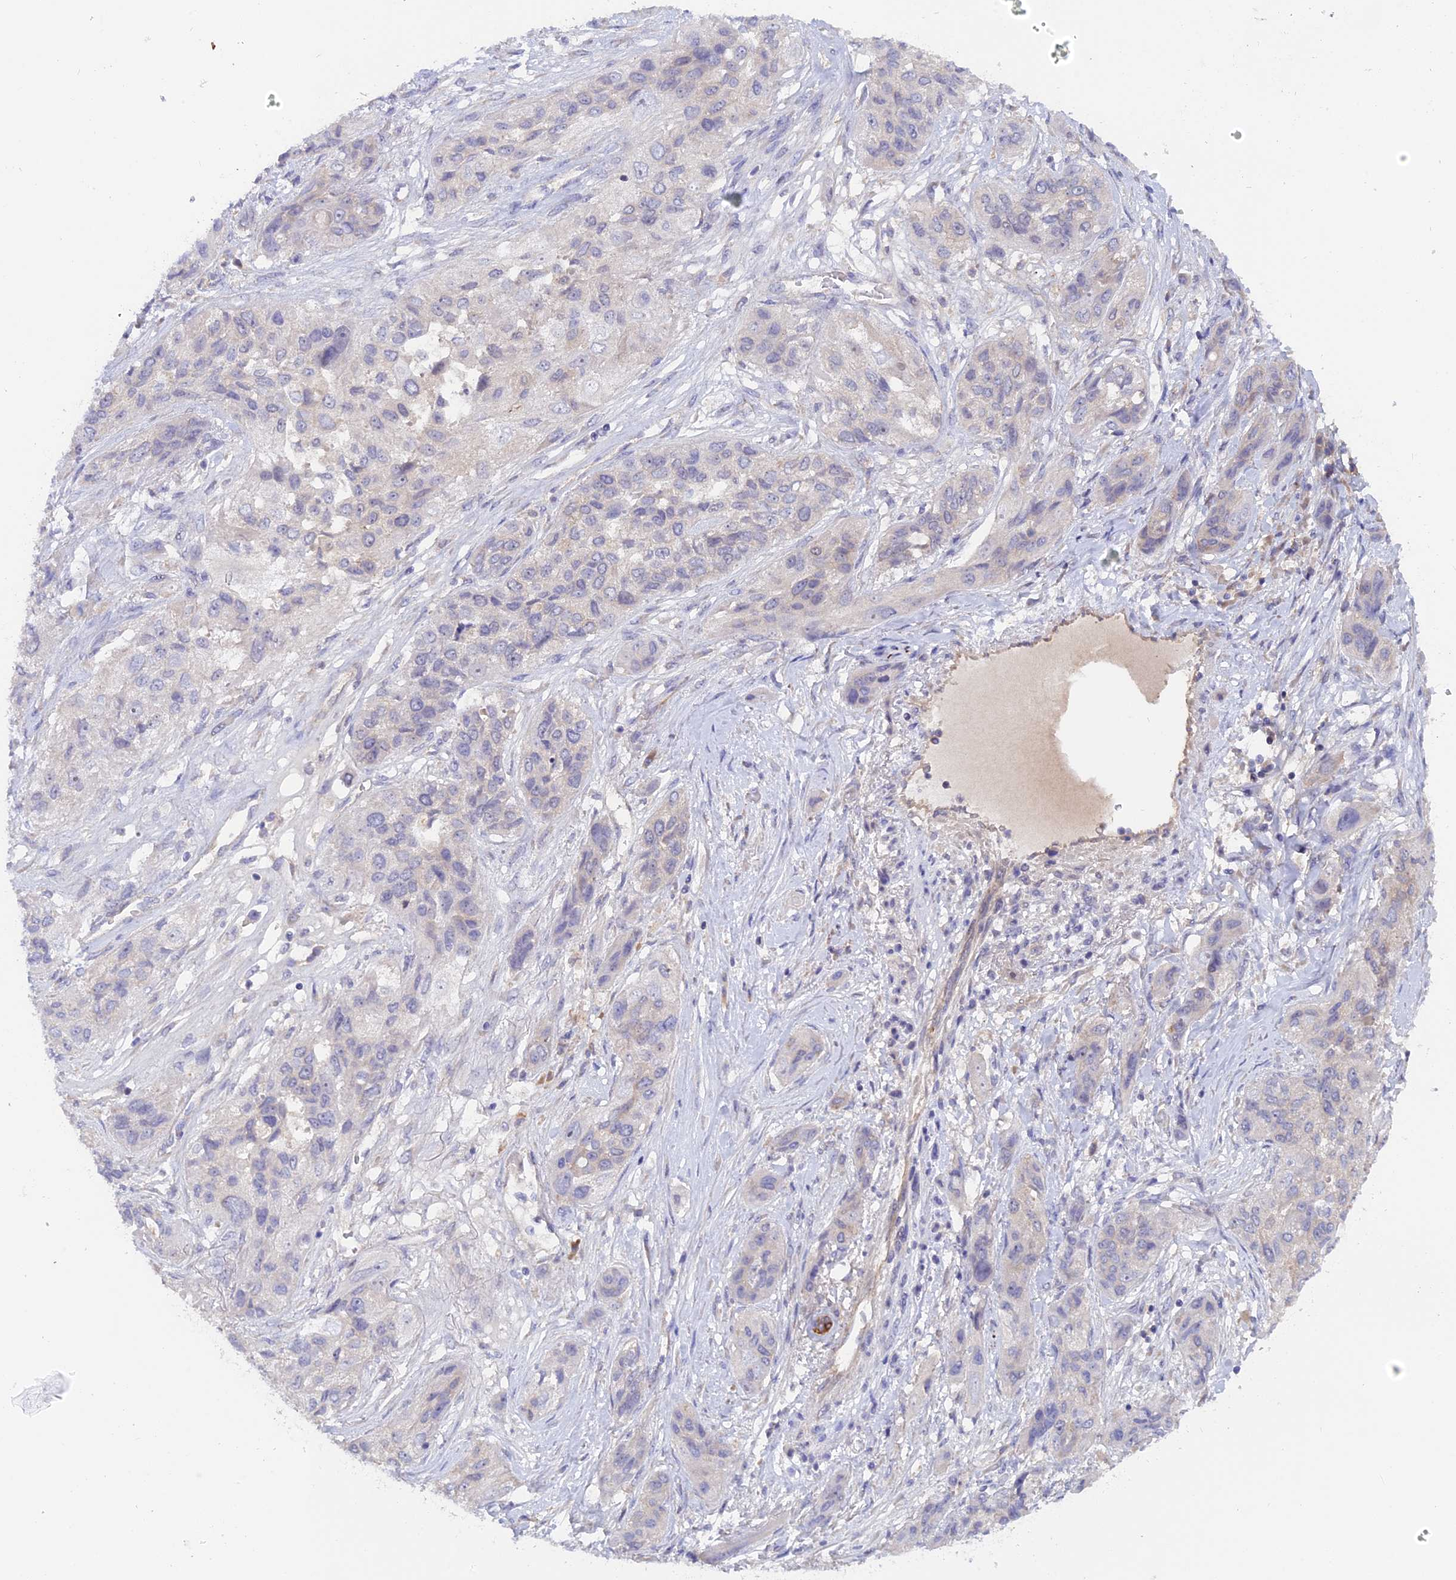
{"staining": {"intensity": "negative", "quantity": "none", "location": "none"}, "tissue": "lung cancer", "cell_type": "Tumor cells", "image_type": "cancer", "snomed": [{"axis": "morphology", "description": "Squamous cell carcinoma, NOS"}, {"axis": "topography", "description": "Lung"}], "caption": "The IHC histopathology image has no significant positivity in tumor cells of lung cancer tissue. The staining was performed using DAB (3,3'-diaminobenzidine) to visualize the protein expression in brown, while the nuclei were stained in blue with hematoxylin (Magnification: 20x).", "gene": "TENT4B", "patient": {"sex": "female", "age": 70}}